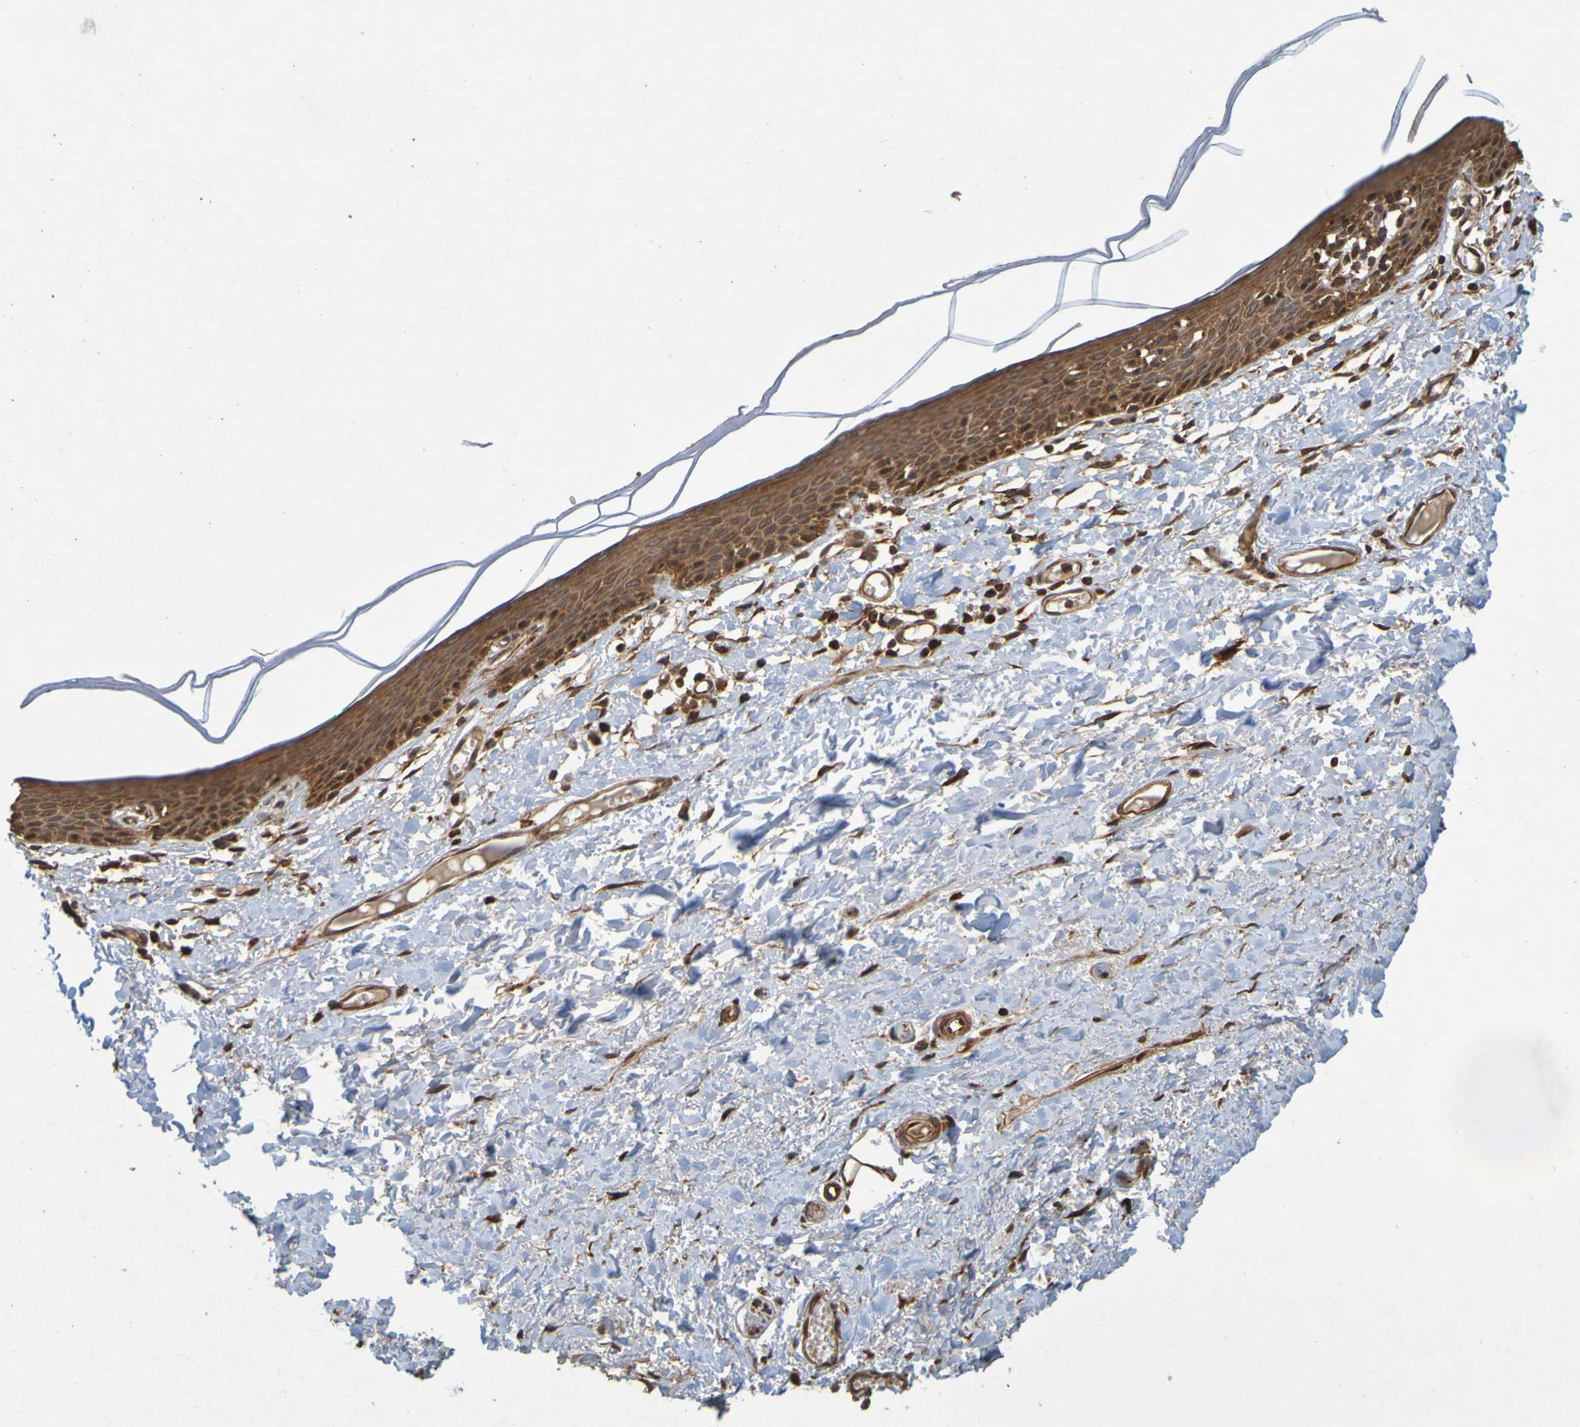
{"staining": {"intensity": "strong", "quantity": ">75%", "location": "cytoplasmic/membranous"}, "tissue": "skin", "cell_type": "Epidermal cells", "image_type": "normal", "snomed": [{"axis": "morphology", "description": "Normal tissue, NOS"}, {"axis": "topography", "description": "Vulva"}], "caption": "This is an image of IHC staining of normal skin, which shows strong staining in the cytoplasmic/membranous of epidermal cells.", "gene": "OCRL", "patient": {"sex": "female", "age": 54}}